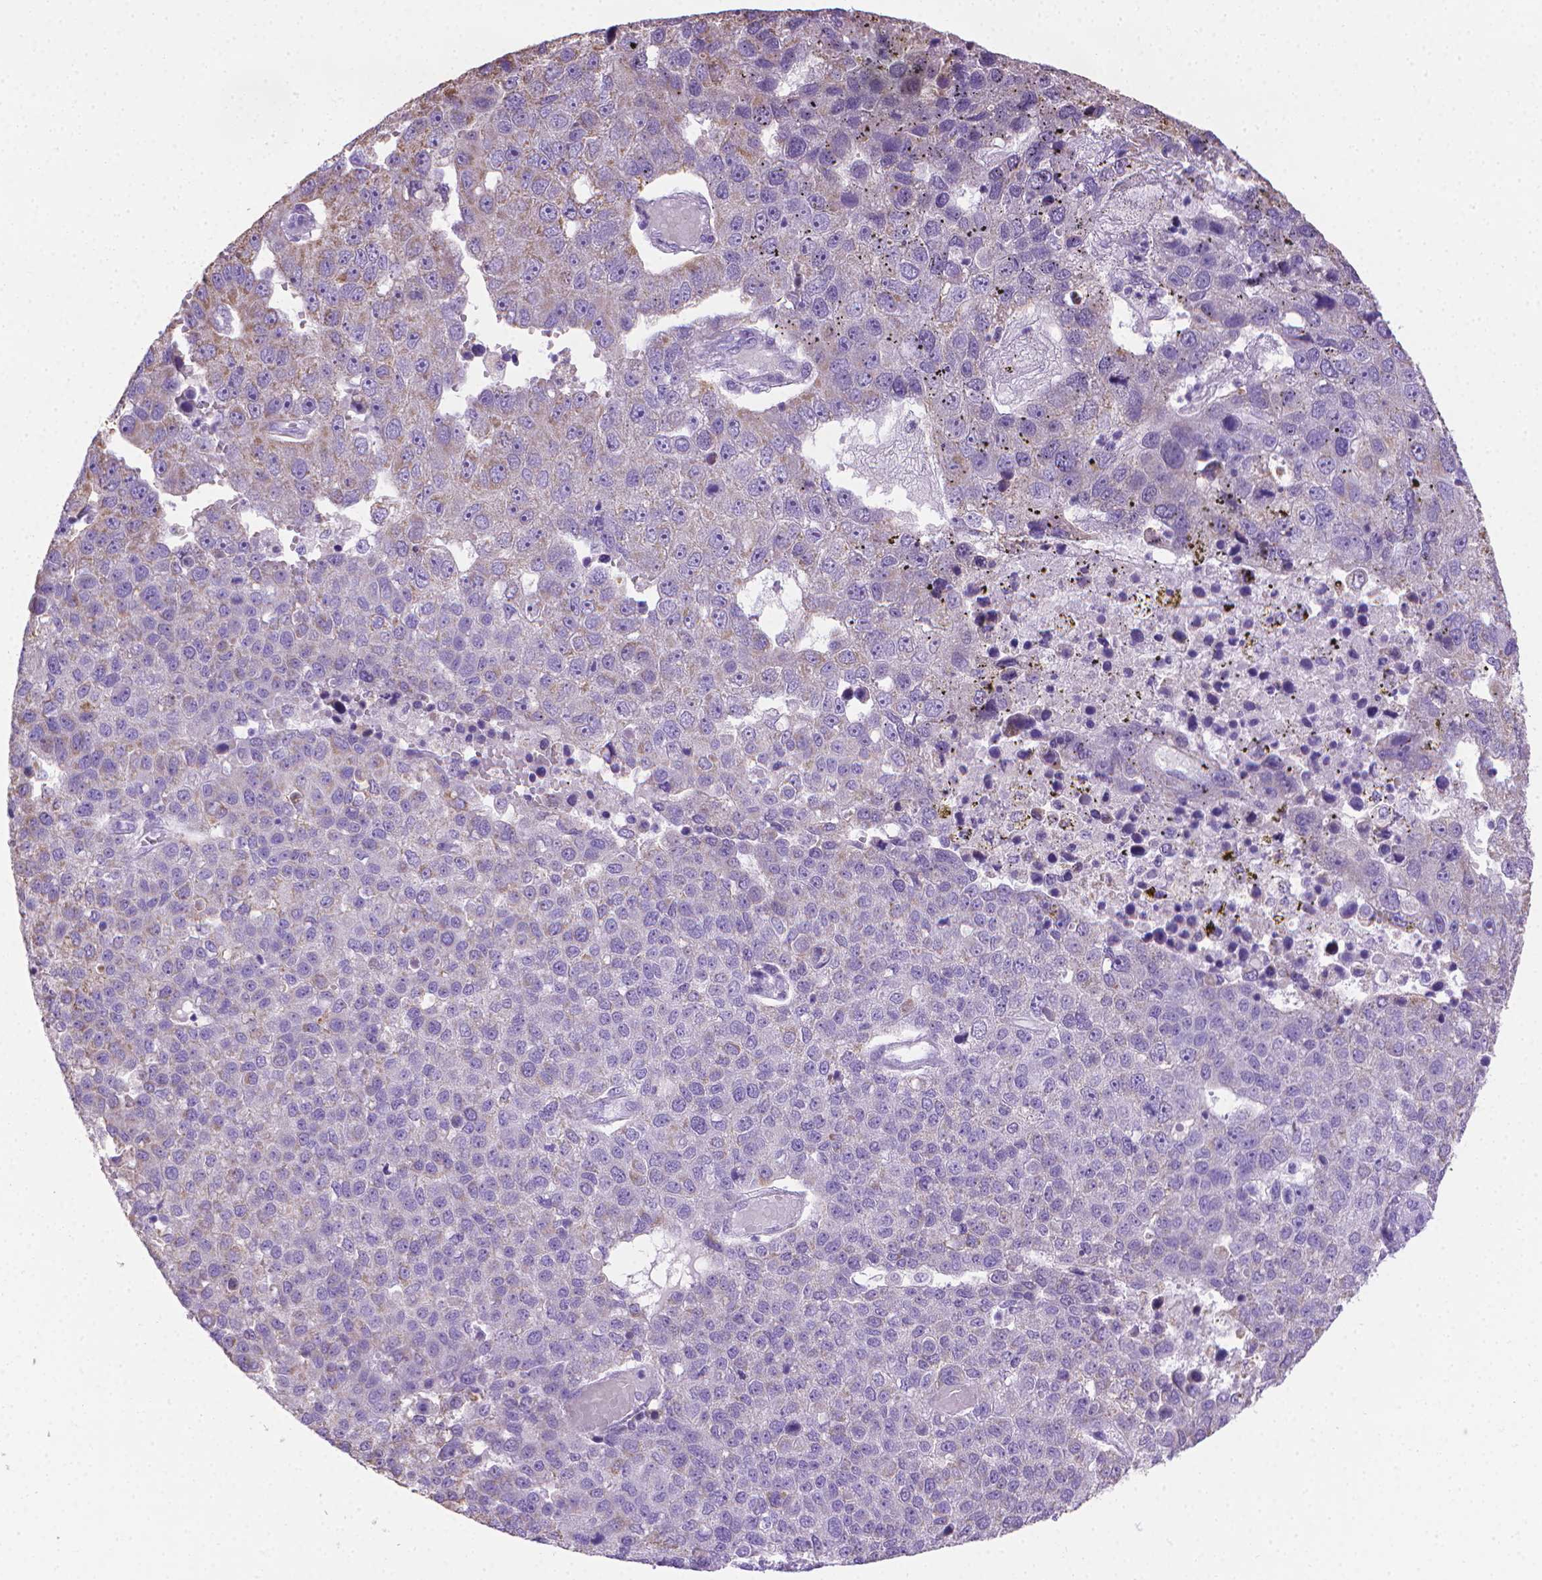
{"staining": {"intensity": "negative", "quantity": "none", "location": "none"}, "tissue": "pancreatic cancer", "cell_type": "Tumor cells", "image_type": "cancer", "snomed": [{"axis": "morphology", "description": "Adenocarcinoma, NOS"}, {"axis": "topography", "description": "Pancreas"}], "caption": "This is an immunohistochemistry image of pancreatic cancer (adenocarcinoma). There is no staining in tumor cells.", "gene": "PNMA2", "patient": {"sex": "female", "age": 61}}